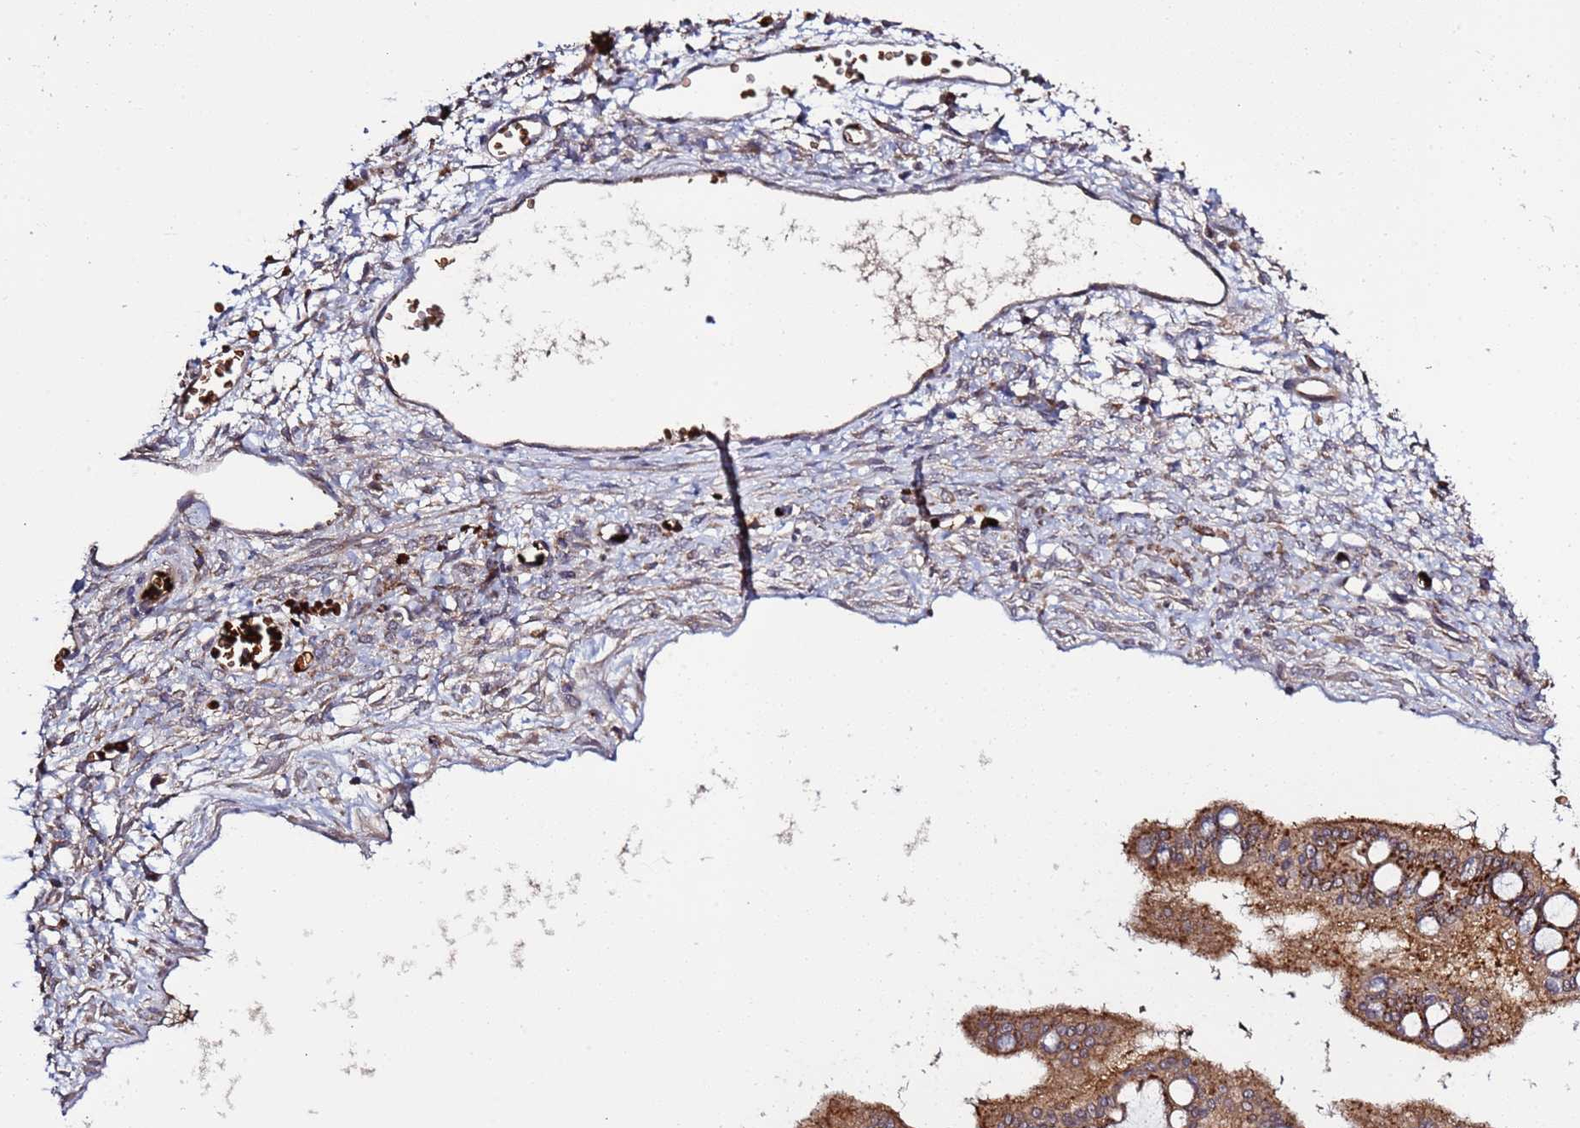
{"staining": {"intensity": "moderate", "quantity": ">75%", "location": "cytoplasmic/membranous"}, "tissue": "ovarian cancer", "cell_type": "Tumor cells", "image_type": "cancer", "snomed": [{"axis": "morphology", "description": "Cystadenocarcinoma, mucinous, NOS"}, {"axis": "topography", "description": "Ovary"}], "caption": "Moderate cytoplasmic/membranous protein positivity is identified in approximately >75% of tumor cells in mucinous cystadenocarcinoma (ovarian).", "gene": "VPS36", "patient": {"sex": "female", "age": 73}}